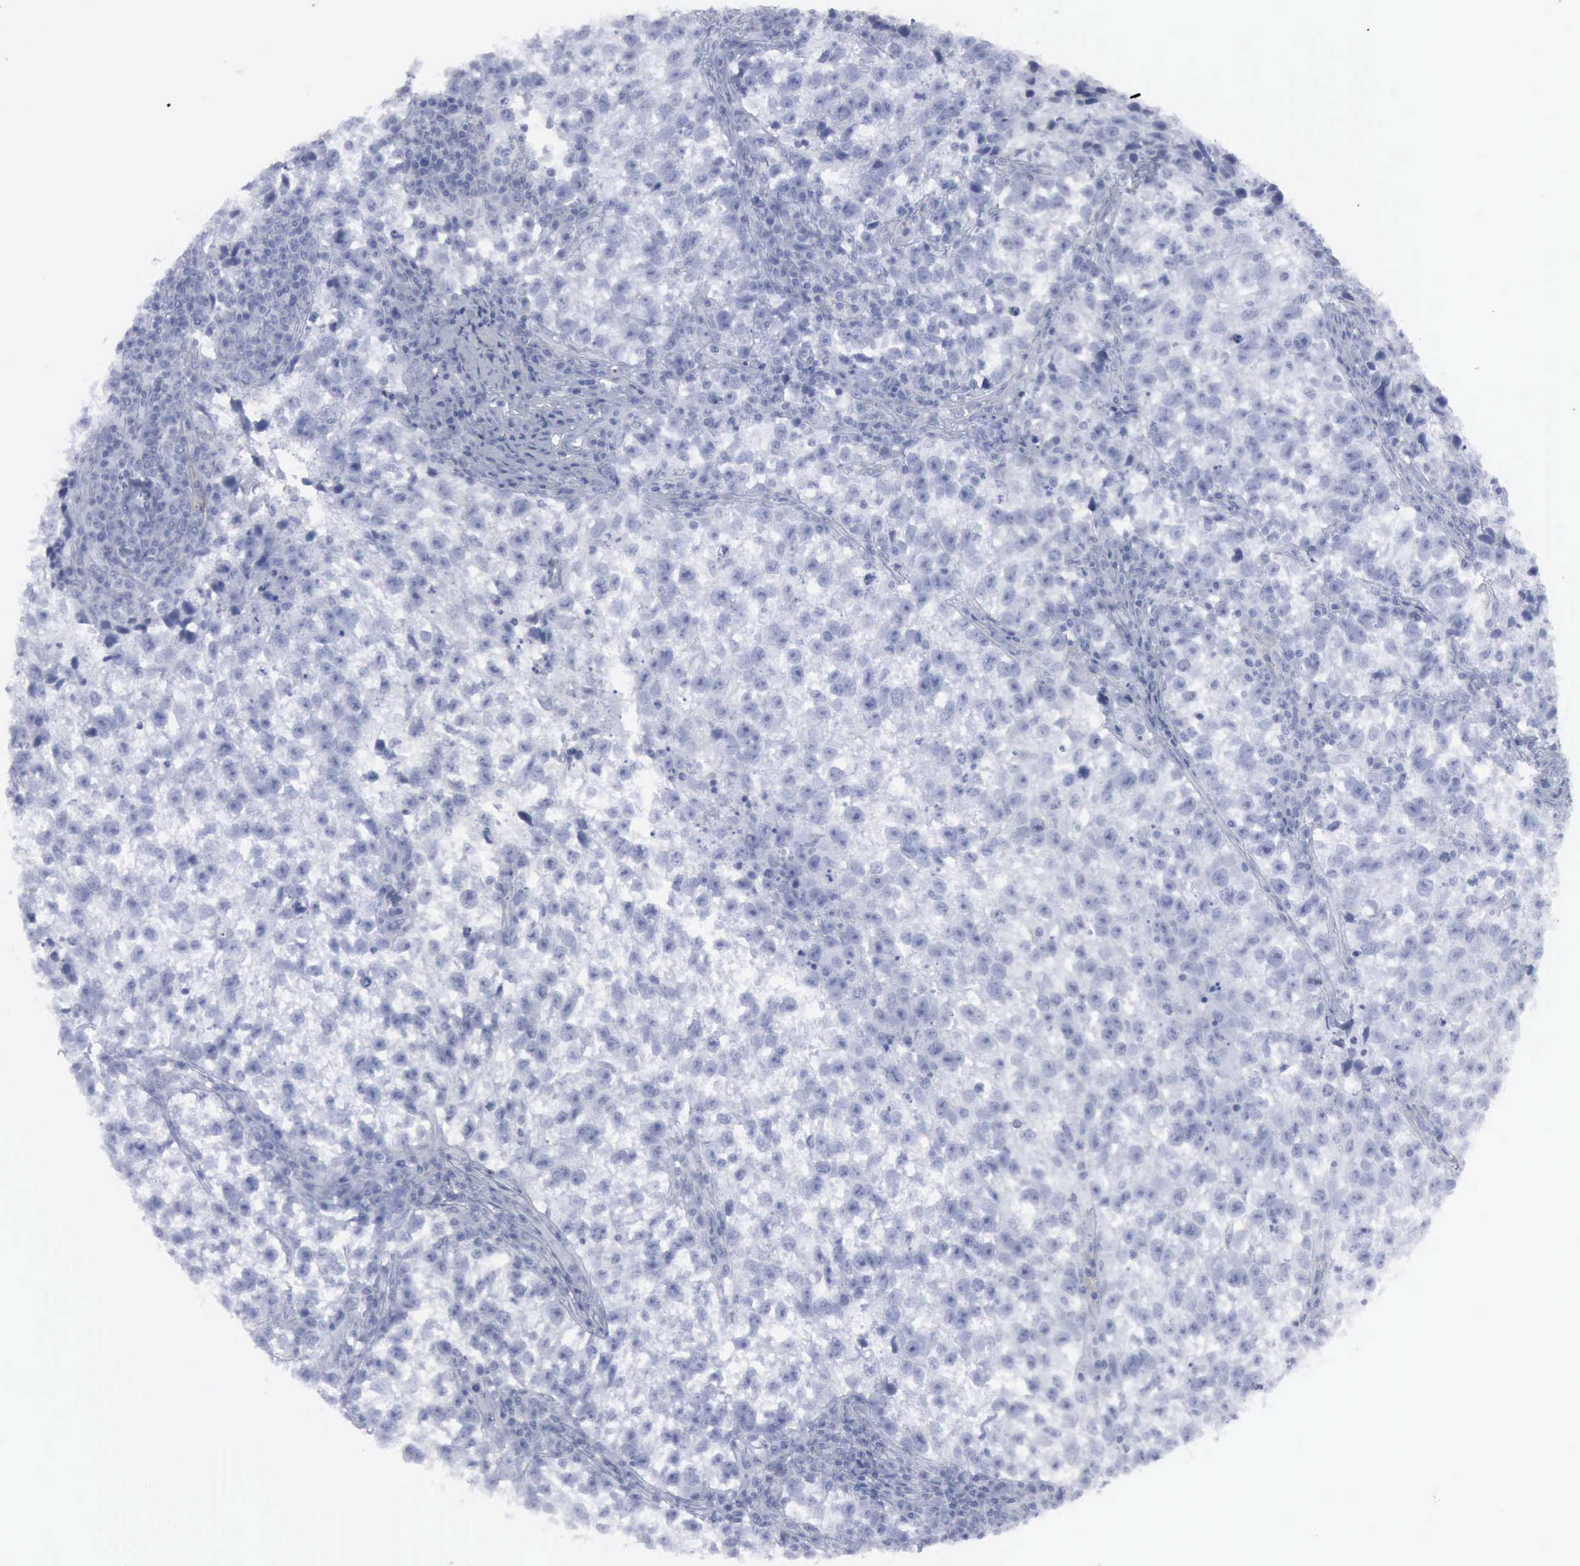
{"staining": {"intensity": "negative", "quantity": "none", "location": "none"}, "tissue": "testis cancer", "cell_type": "Tumor cells", "image_type": "cancer", "snomed": [{"axis": "morphology", "description": "Seminoma, NOS"}, {"axis": "topography", "description": "Testis"}], "caption": "This photomicrograph is of testis cancer (seminoma) stained with IHC to label a protein in brown with the nuclei are counter-stained blue. There is no expression in tumor cells.", "gene": "VCAM1", "patient": {"sex": "male", "age": 38}}